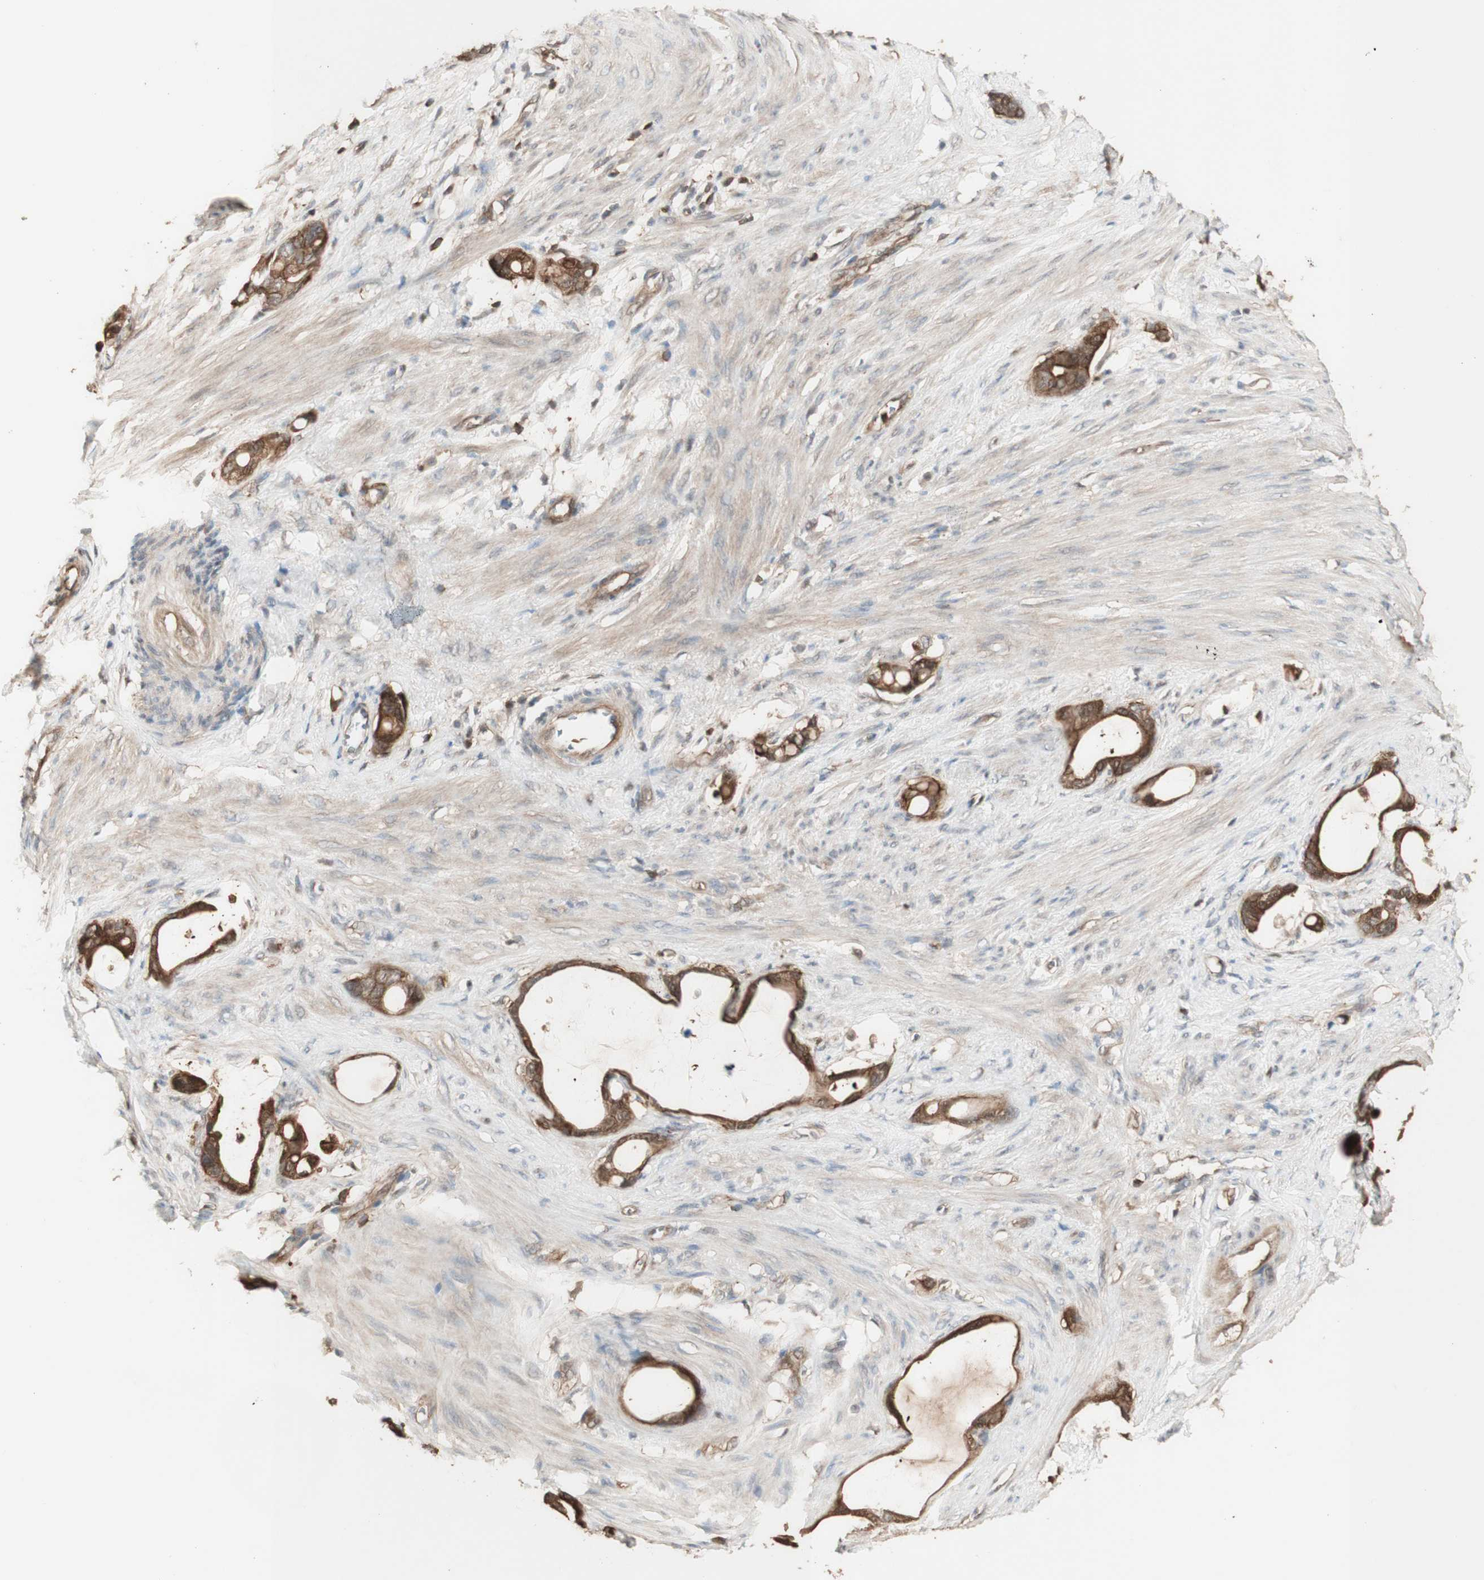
{"staining": {"intensity": "moderate", "quantity": ">75%", "location": "cytoplasmic/membranous"}, "tissue": "stomach cancer", "cell_type": "Tumor cells", "image_type": "cancer", "snomed": [{"axis": "morphology", "description": "Adenocarcinoma, NOS"}, {"axis": "topography", "description": "Stomach"}], "caption": "There is medium levels of moderate cytoplasmic/membranous positivity in tumor cells of adenocarcinoma (stomach), as demonstrated by immunohistochemical staining (brown color).", "gene": "YWHAB", "patient": {"sex": "female", "age": 75}}